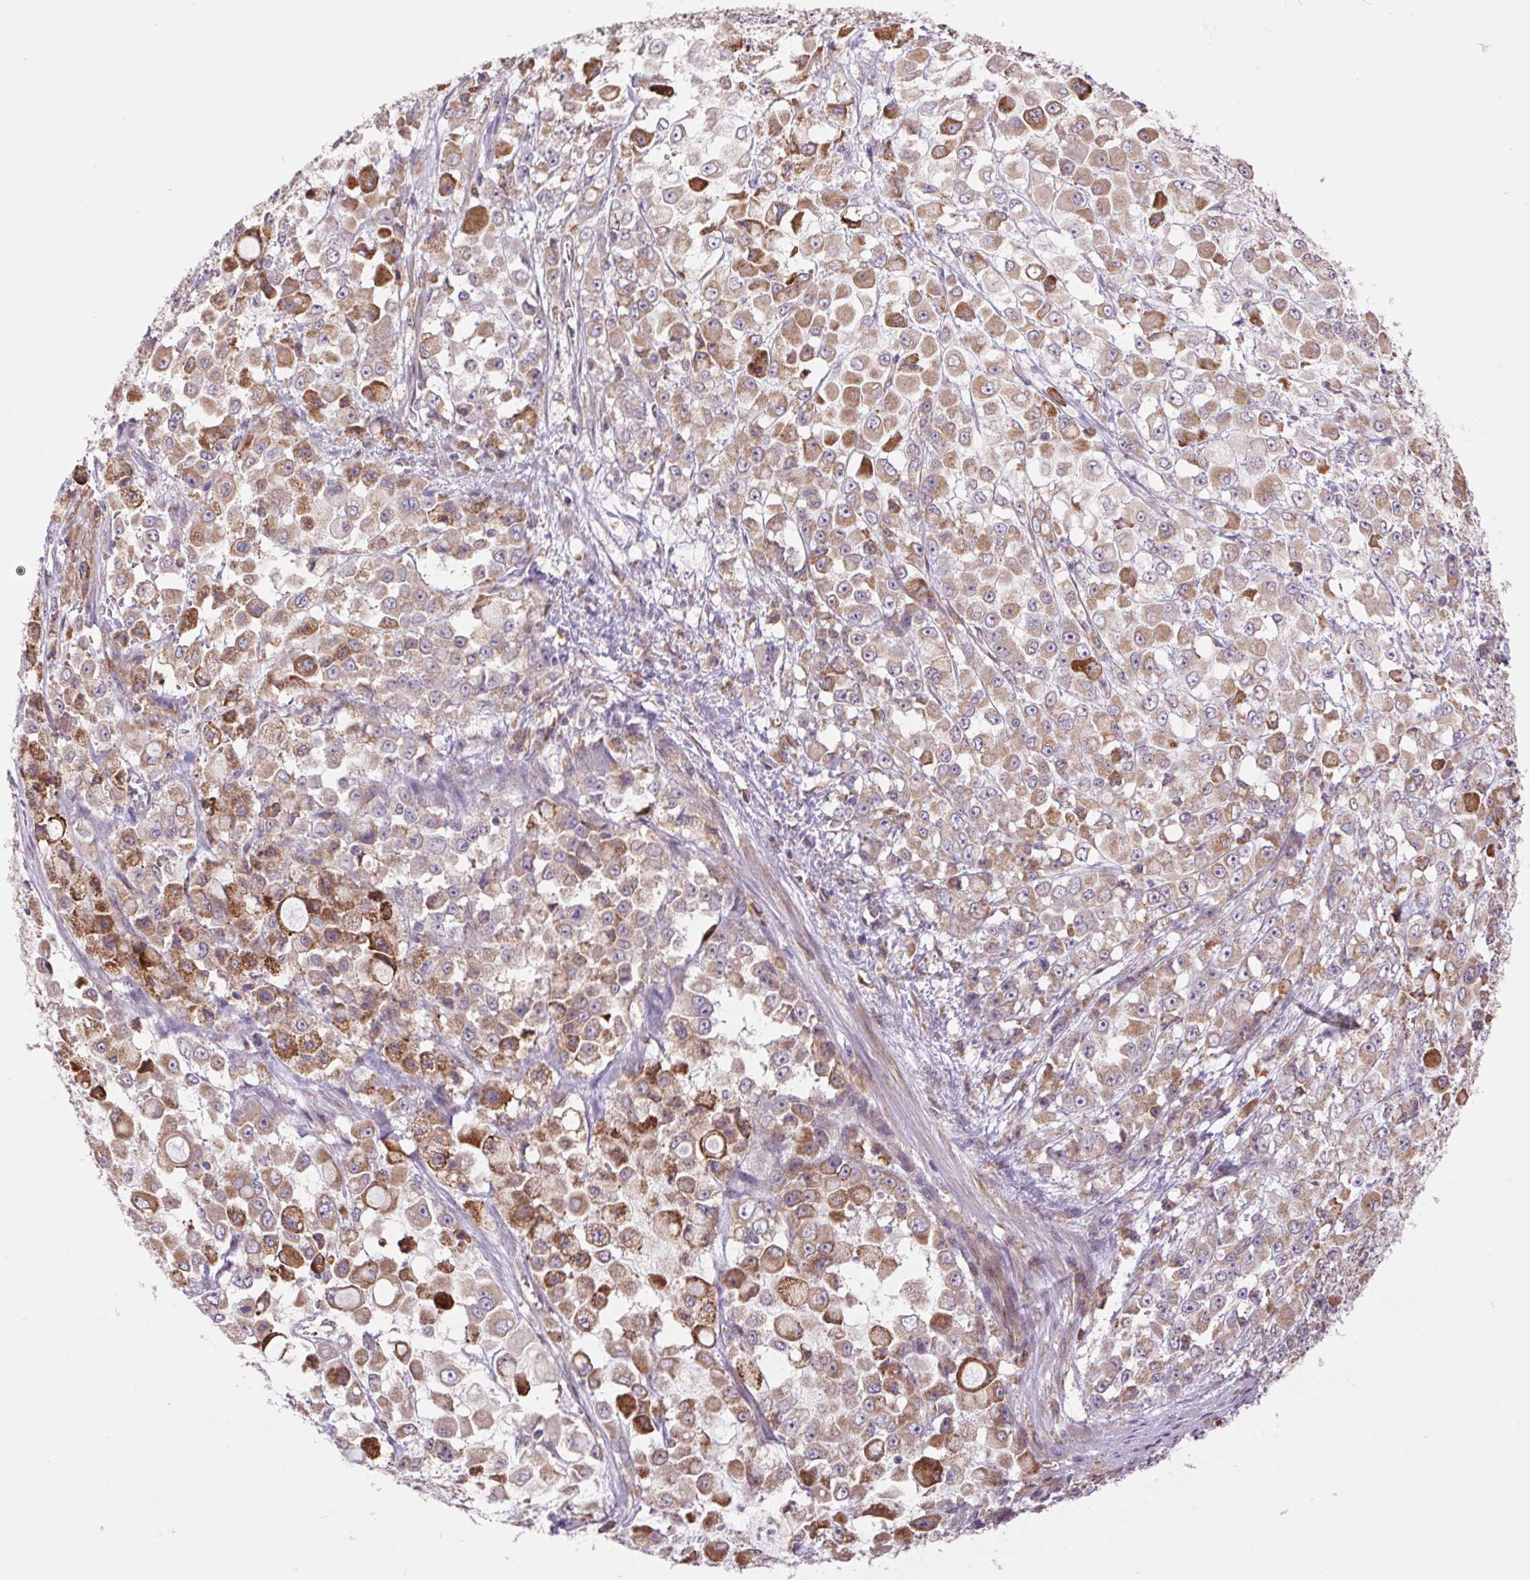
{"staining": {"intensity": "moderate", "quantity": ">75%", "location": "cytoplasmic/membranous"}, "tissue": "stomach cancer", "cell_type": "Tumor cells", "image_type": "cancer", "snomed": [{"axis": "morphology", "description": "Adenocarcinoma, NOS"}, {"axis": "topography", "description": "Stomach"}], "caption": "A photomicrograph of stomach adenocarcinoma stained for a protein shows moderate cytoplasmic/membranous brown staining in tumor cells. (brown staining indicates protein expression, while blue staining denotes nuclei).", "gene": "KLHL20", "patient": {"sex": "female", "age": 76}}